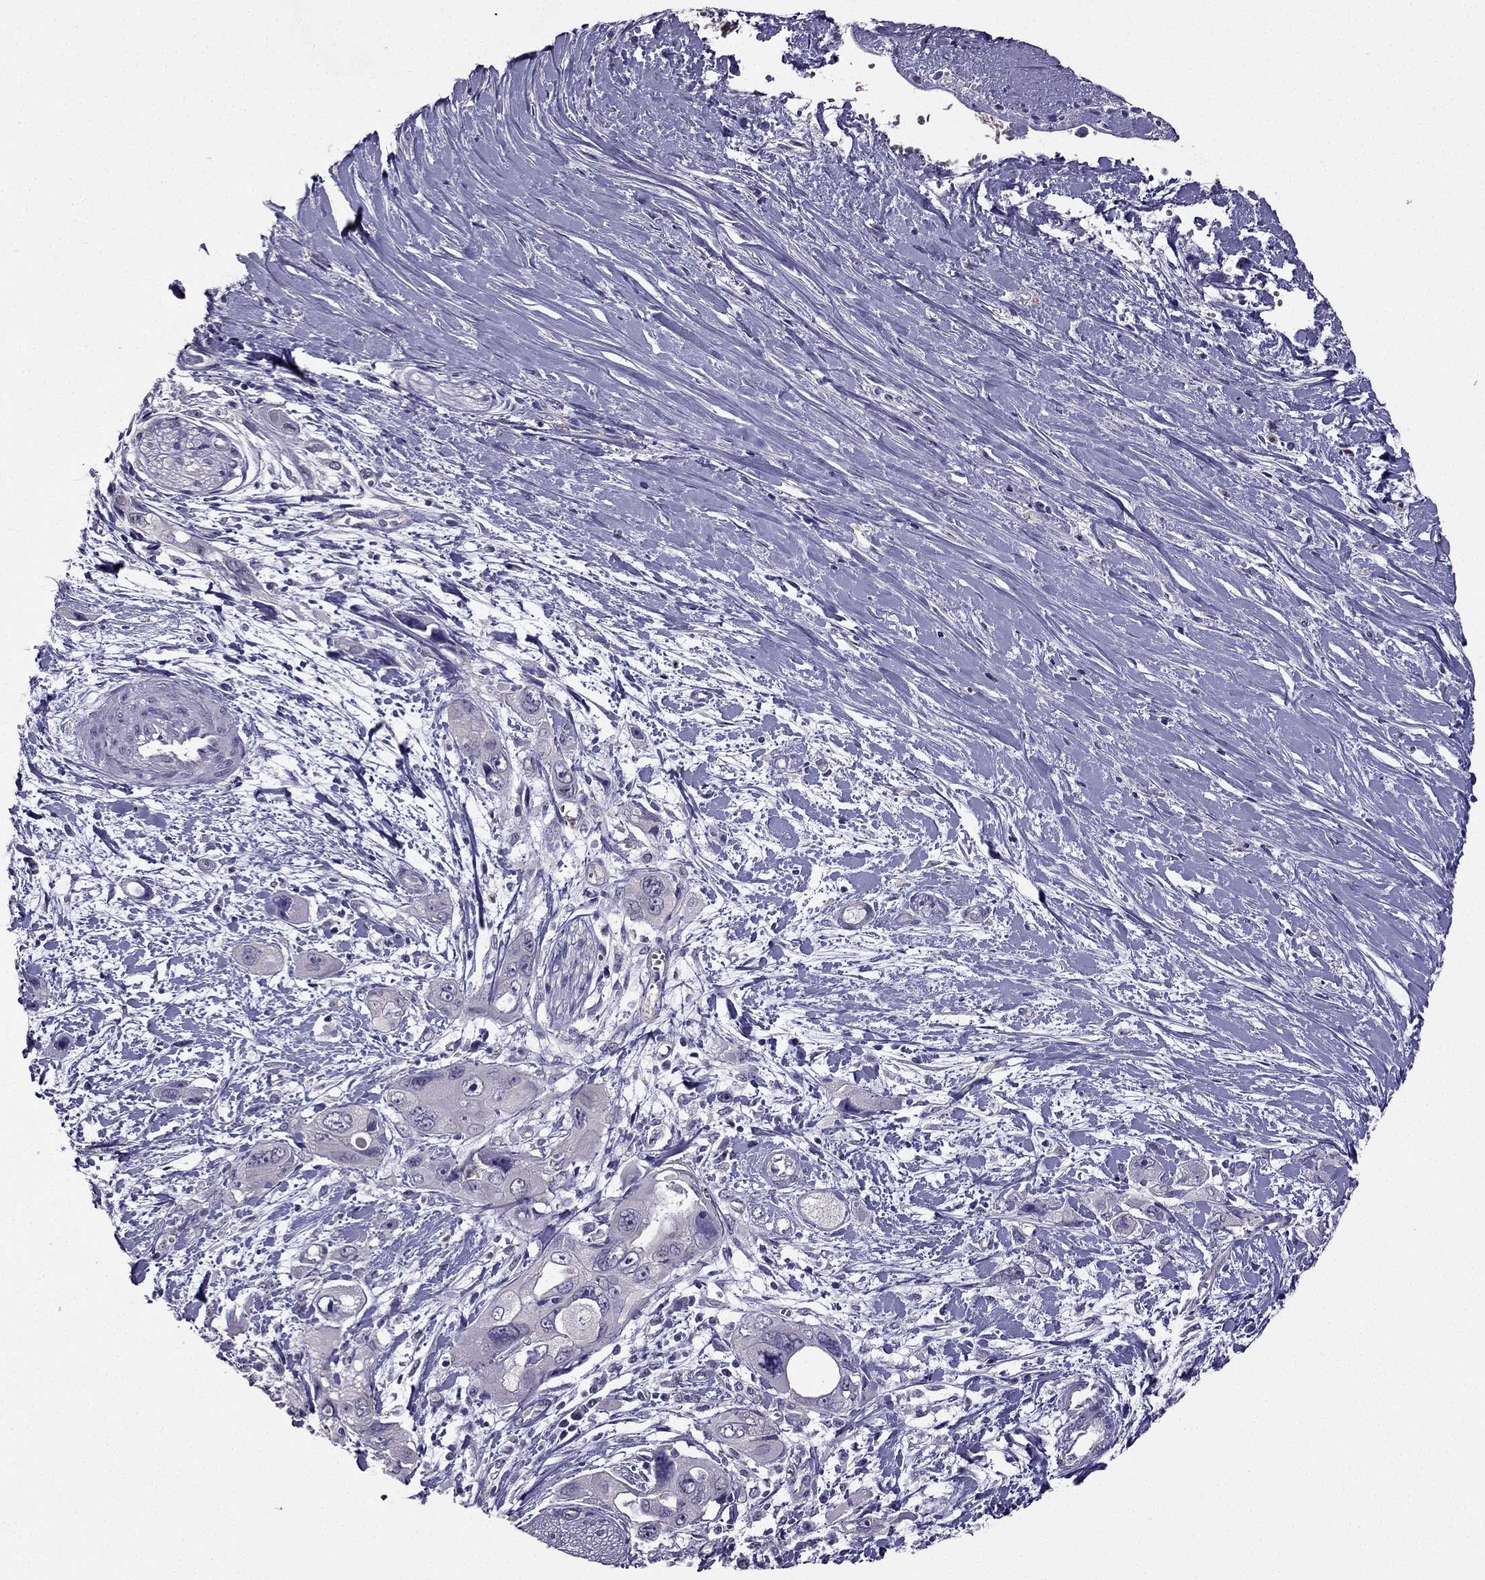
{"staining": {"intensity": "negative", "quantity": "none", "location": "none"}, "tissue": "pancreatic cancer", "cell_type": "Tumor cells", "image_type": "cancer", "snomed": [{"axis": "morphology", "description": "Adenocarcinoma, NOS"}, {"axis": "topography", "description": "Pancreas"}], "caption": "IHC micrograph of pancreatic cancer (adenocarcinoma) stained for a protein (brown), which displays no expression in tumor cells.", "gene": "RFLNB", "patient": {"sex": "male", "age": 47}}